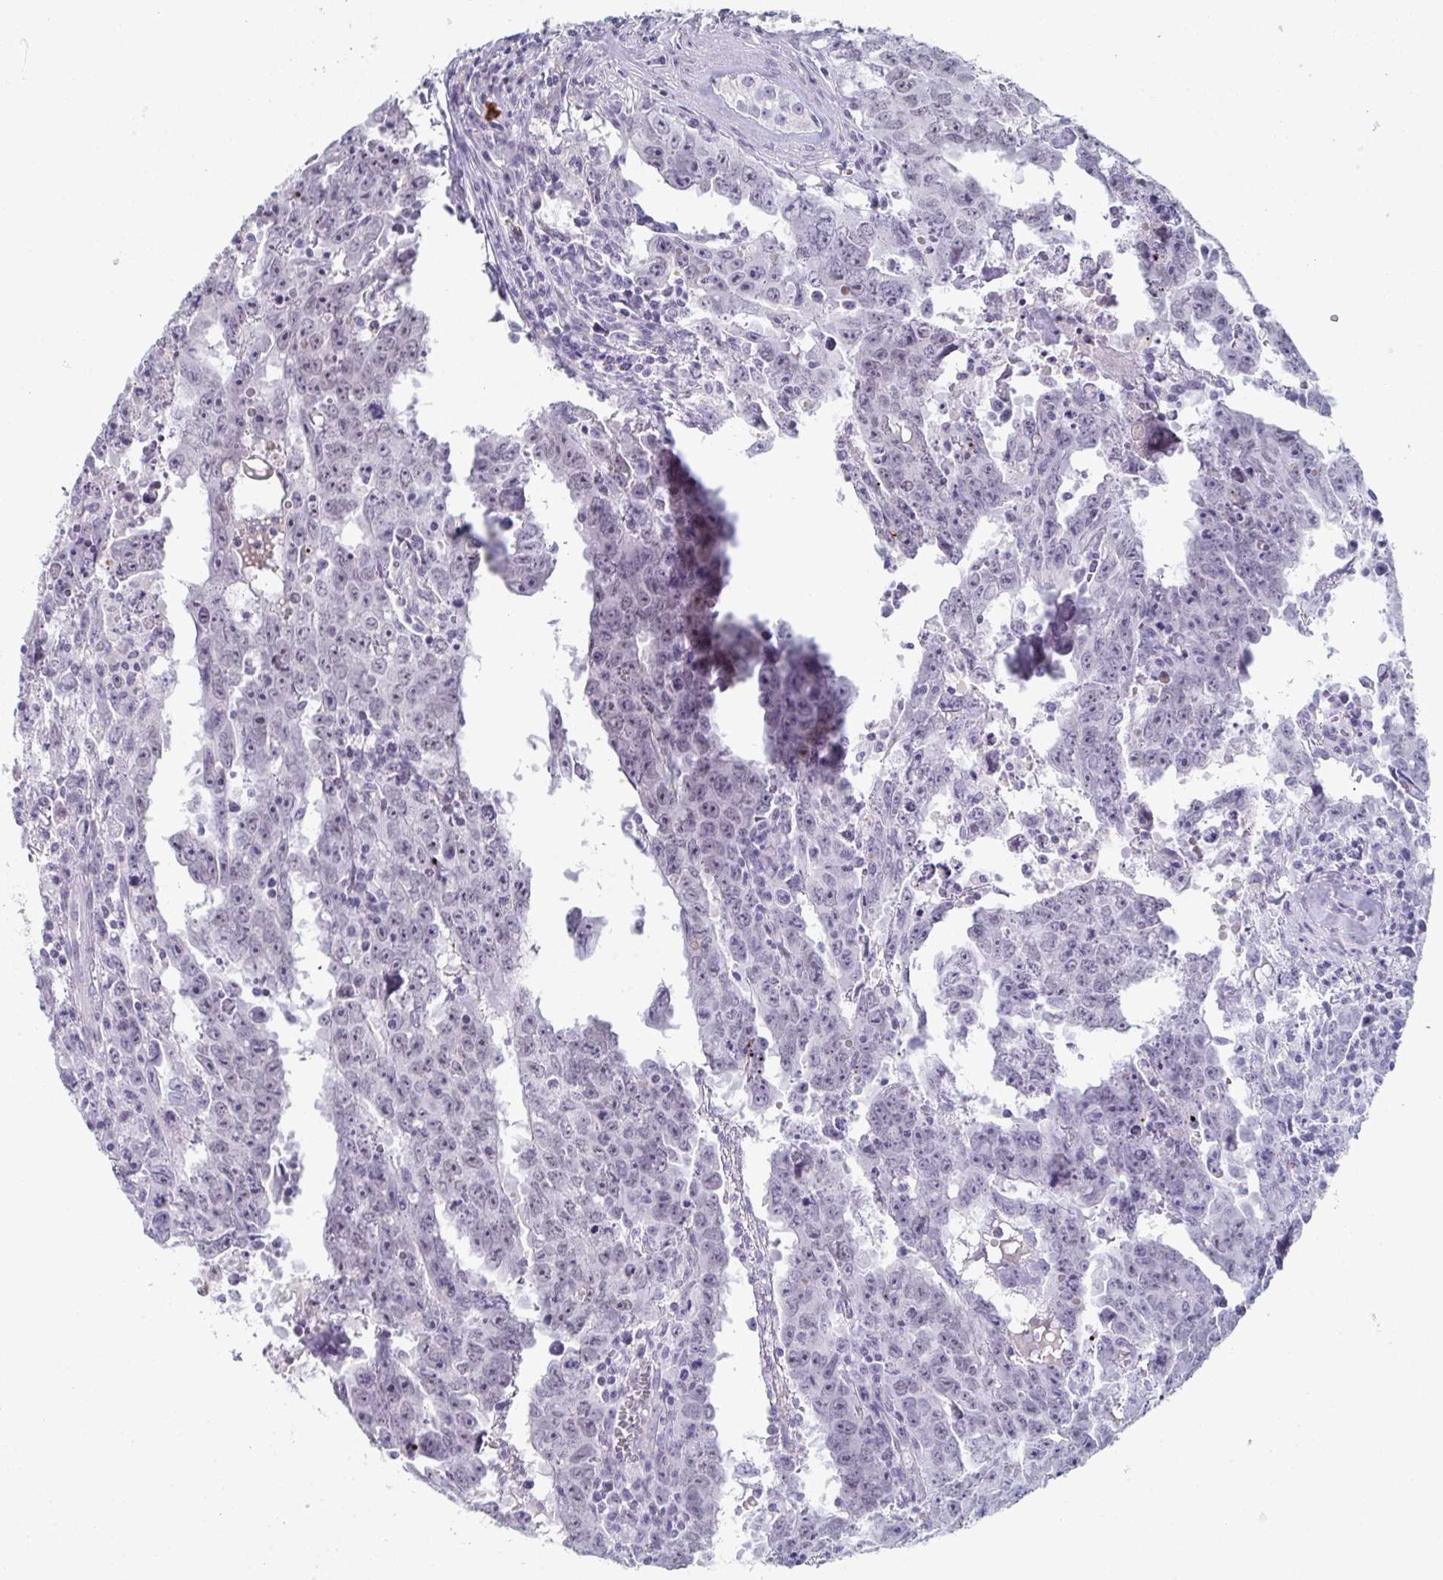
{"staining": {"intensity": "negative", "quantity": "none", "location": "none"}, "tissue": "testis cancer", "cell_type": "Tumor cells", "image_type": "cancer", "snomed": [{"axis": "morphology", "description": "Carcinoma, Embryonal, NOS"}, {"axis": "topography", "description": "Testis"}], "caption": "Protein analysis of testis cancer exhibits no significant positivity in tumor cells. The staining is performed using DAB (3,3'-diaminobenzidine) brown chromogen with nuclei counter-stained in using hematoxylin.", "gene": "A1CF", "patient": {"sex": "male", "age": 22}}